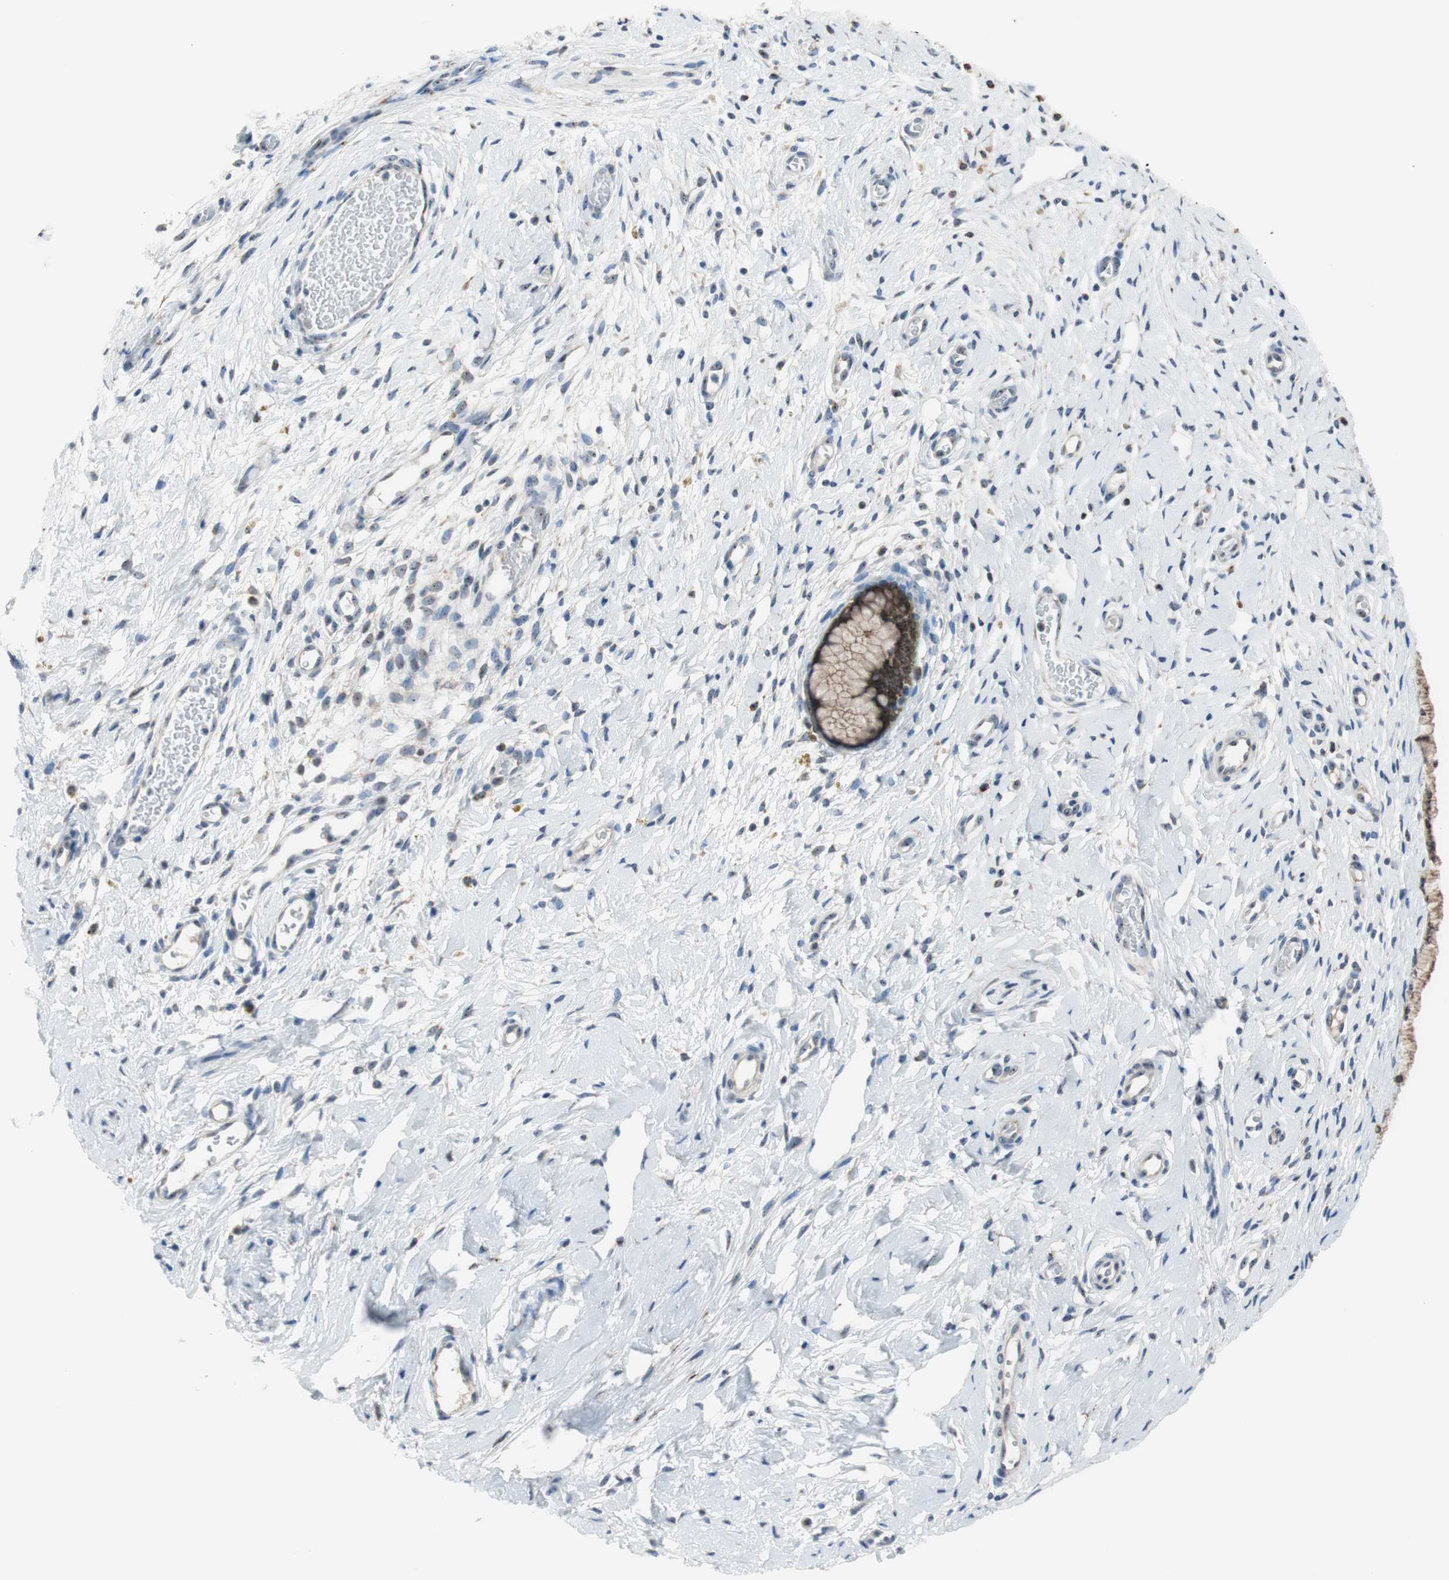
{"staining": {"intensity": "moderate", "quantity": ">75%", "location": "cytoplasmic/membranous"}, "tissue": "cervix", "cell_type": "Glandular cells", "image_type": "normal", "snomed": [{"axis": "morphology", "description": "Normal tissue, NOS"}, {"axis": "topography", "description": "Cervix"}], "caption": "Immunohistochemical staining of normal human cervix displays moderate cytoplasmic/membranous protein positivity in approximately >75% of glandular cells.", "gene": "TMED7", "patient": {"sex": "female", "age": 65}}